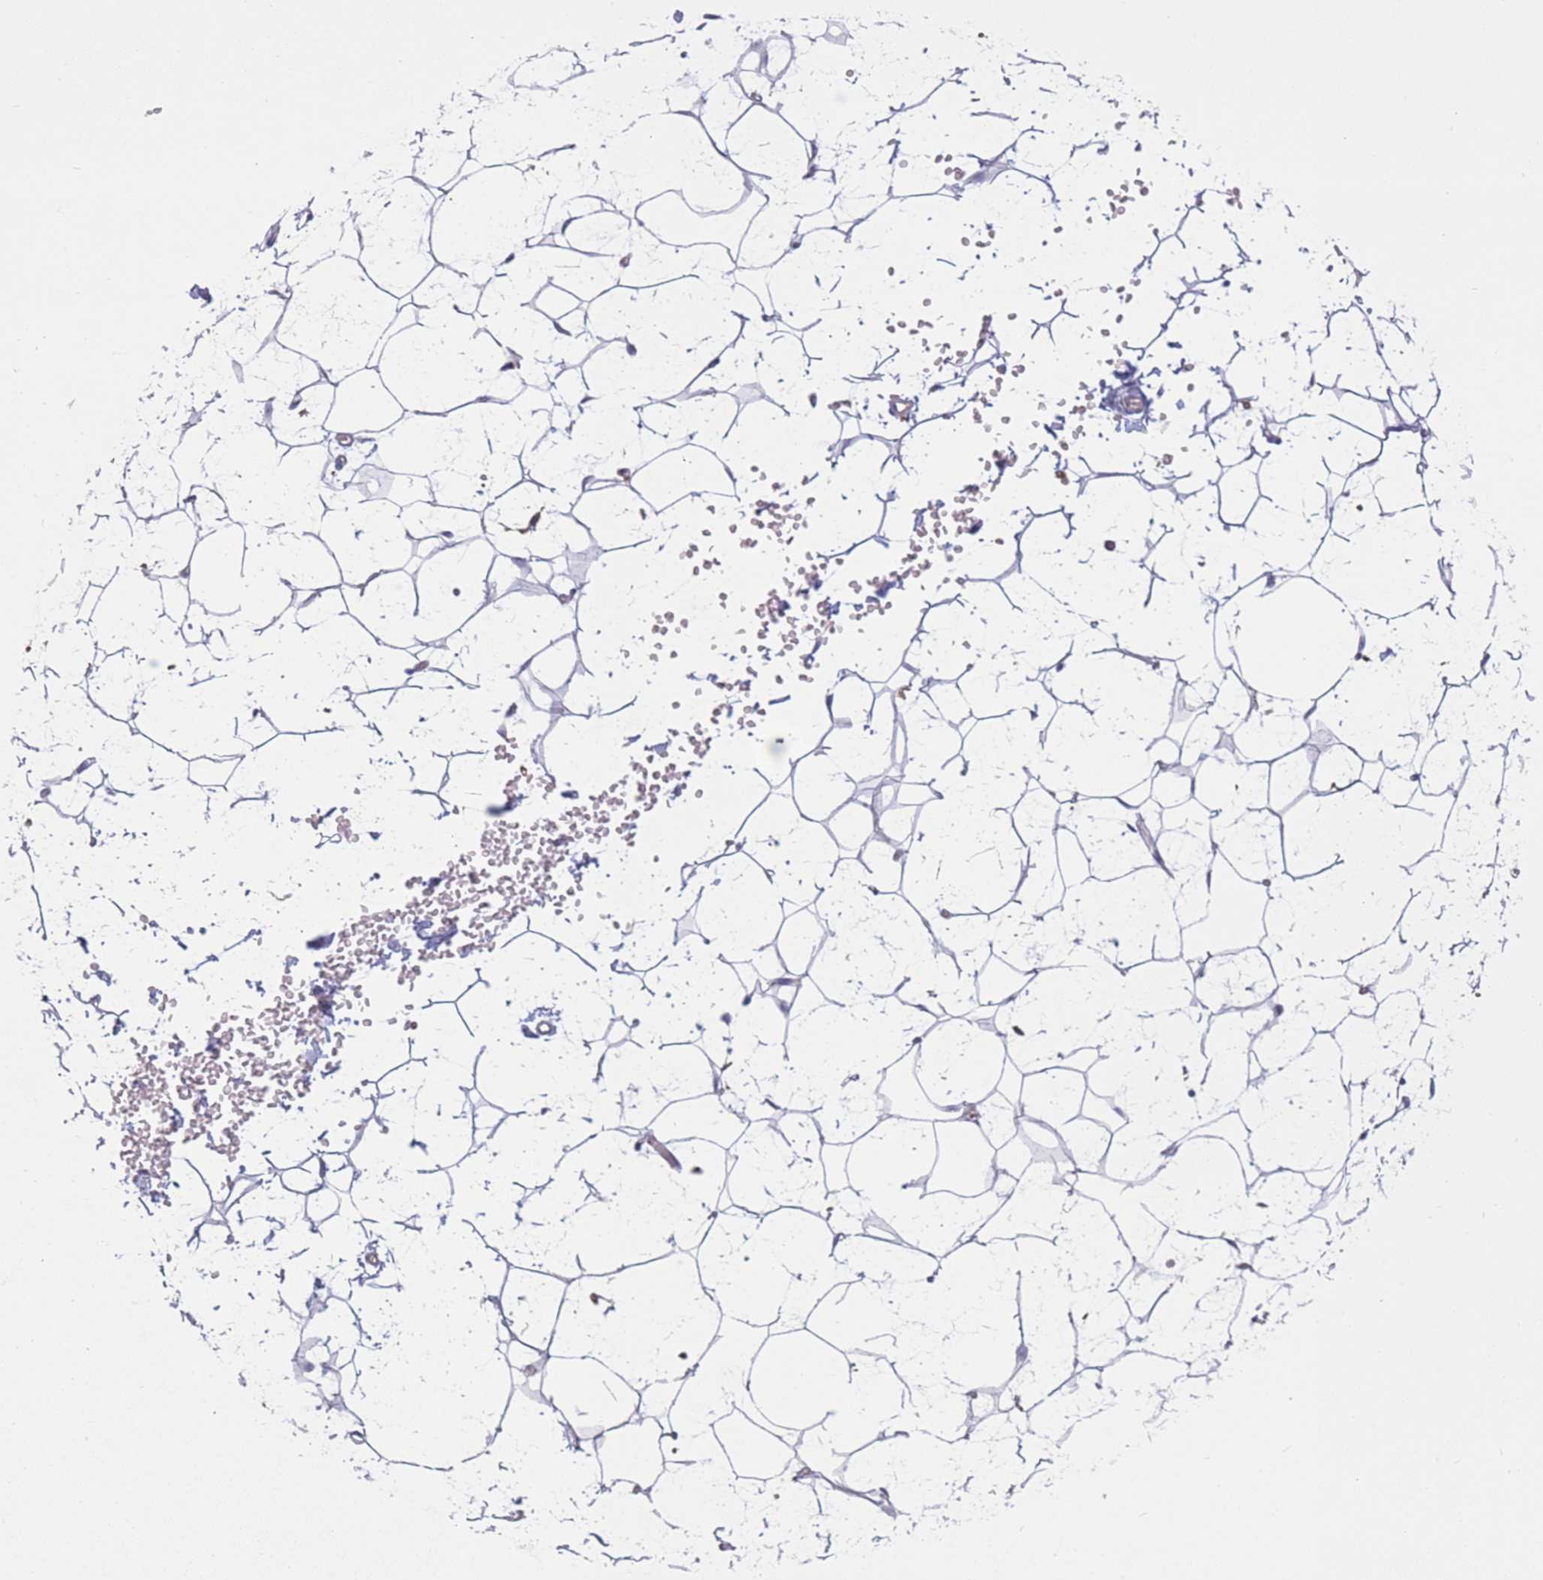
{"staining": {"intensity": "negative", "quantity": "none", "location": "none"}, "tissue": "adipose tissue", "cell_type": "Adipocytes", "image_type": "normal", "snomed": [{"axis": "morphology", "description": "Normal tissue, NOS"}, {"axis": "topography", "description": "Breast"}], "caption": "Adipocytes are negative for protein expression in benign human adipose tissue. Brightfield microscopy of immunohistochemistry stained with DAB (brown) and hematoxylin (blue), captured at high magnification.", "gene": "PDHA1", "patient": {"sex": "female", "age": 23}}